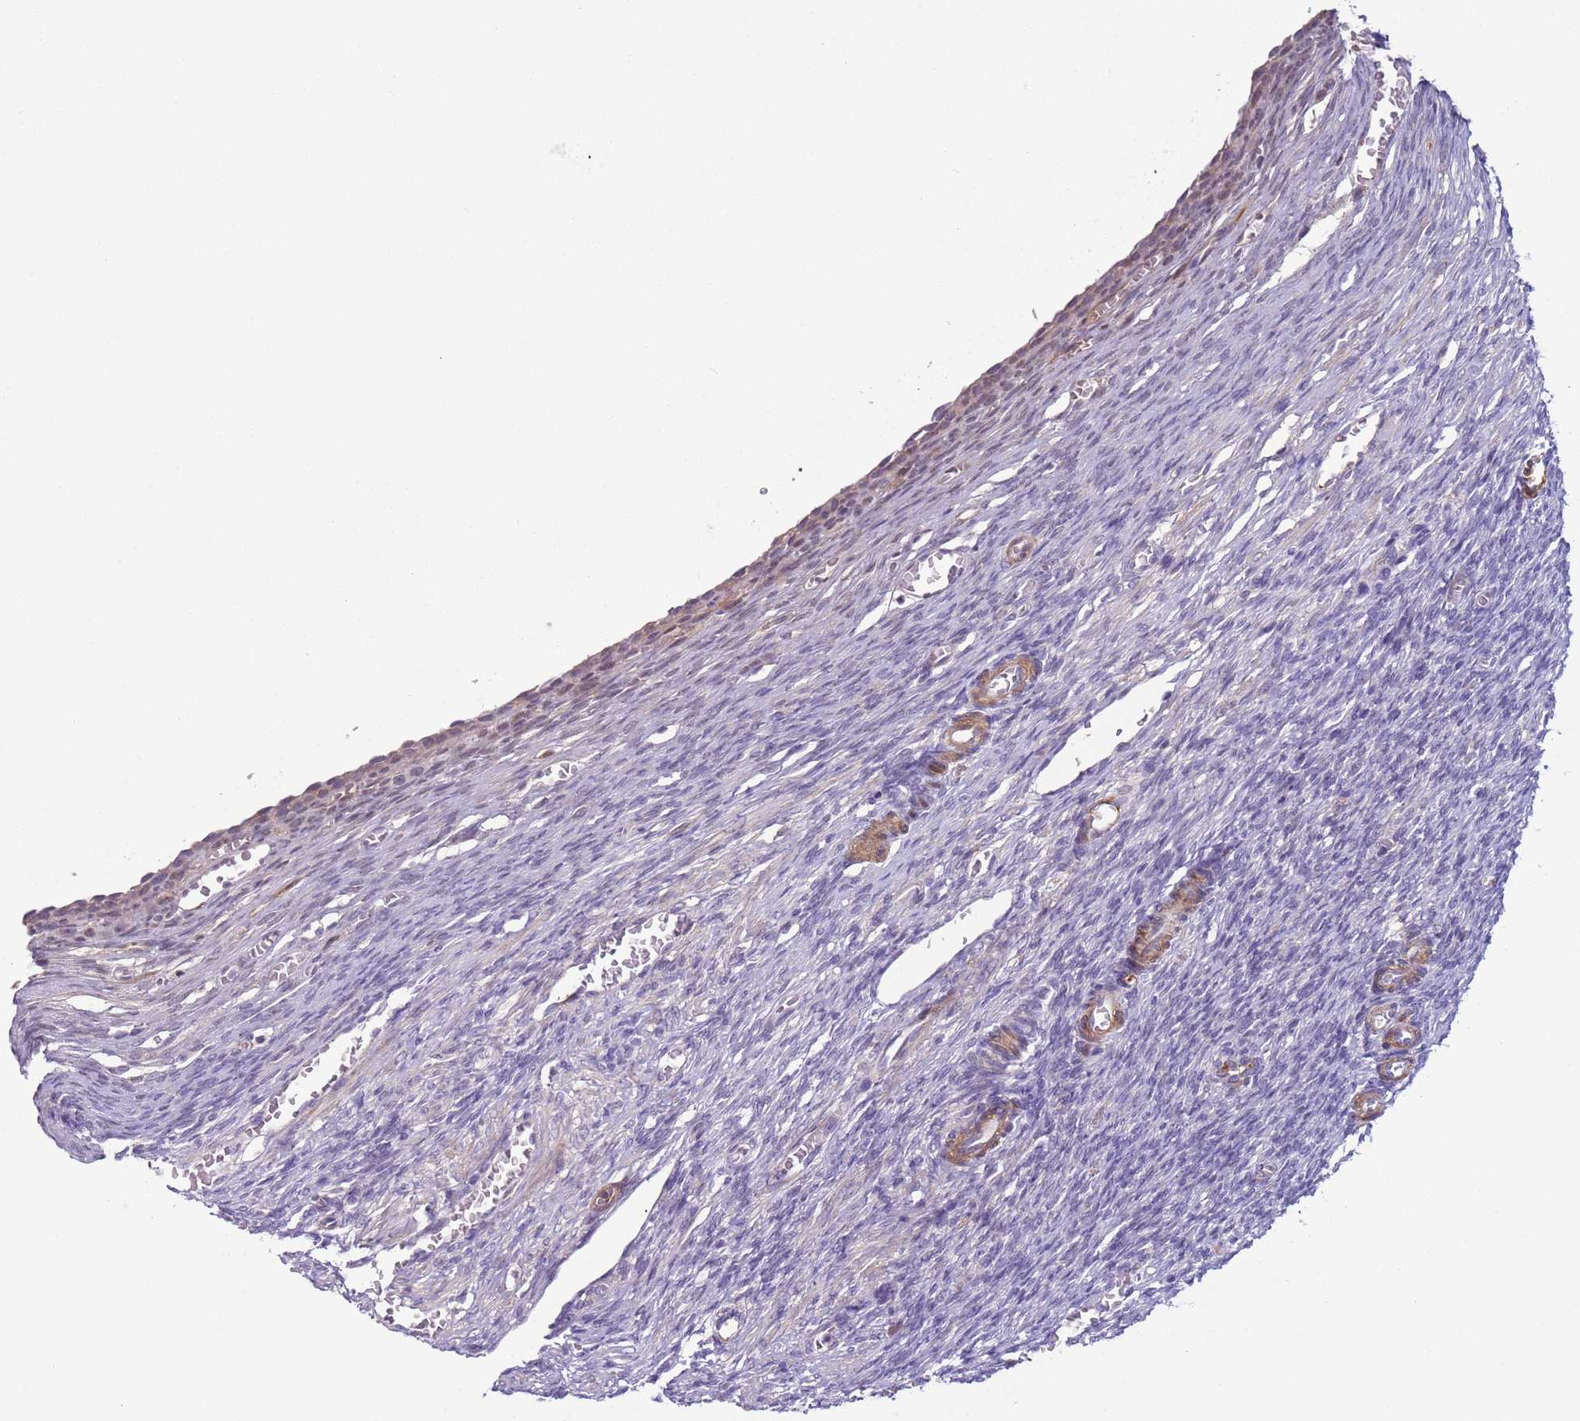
{"staining": {"intensity": "negative", "quantity": "none", "location": "none"}, "tissue": "ovary", "cell_type": "Ovarian stroma cells", "image_type": "normal", "snomed": [{"axis": "morphology", "description": "Normal tissue, NOS"}, {"axis": "topography", "description": "Ovary"}], "caption": "Immunohistochemistry (IHC) photomicrograph of benign ovary: ovary stained with DAB (3,3'-diaminobenzidine) displays no significant protein positivity in ovarian stroma cells.", "gene": "NPAP1", "patient": {"sex": "female", "age": 27}}